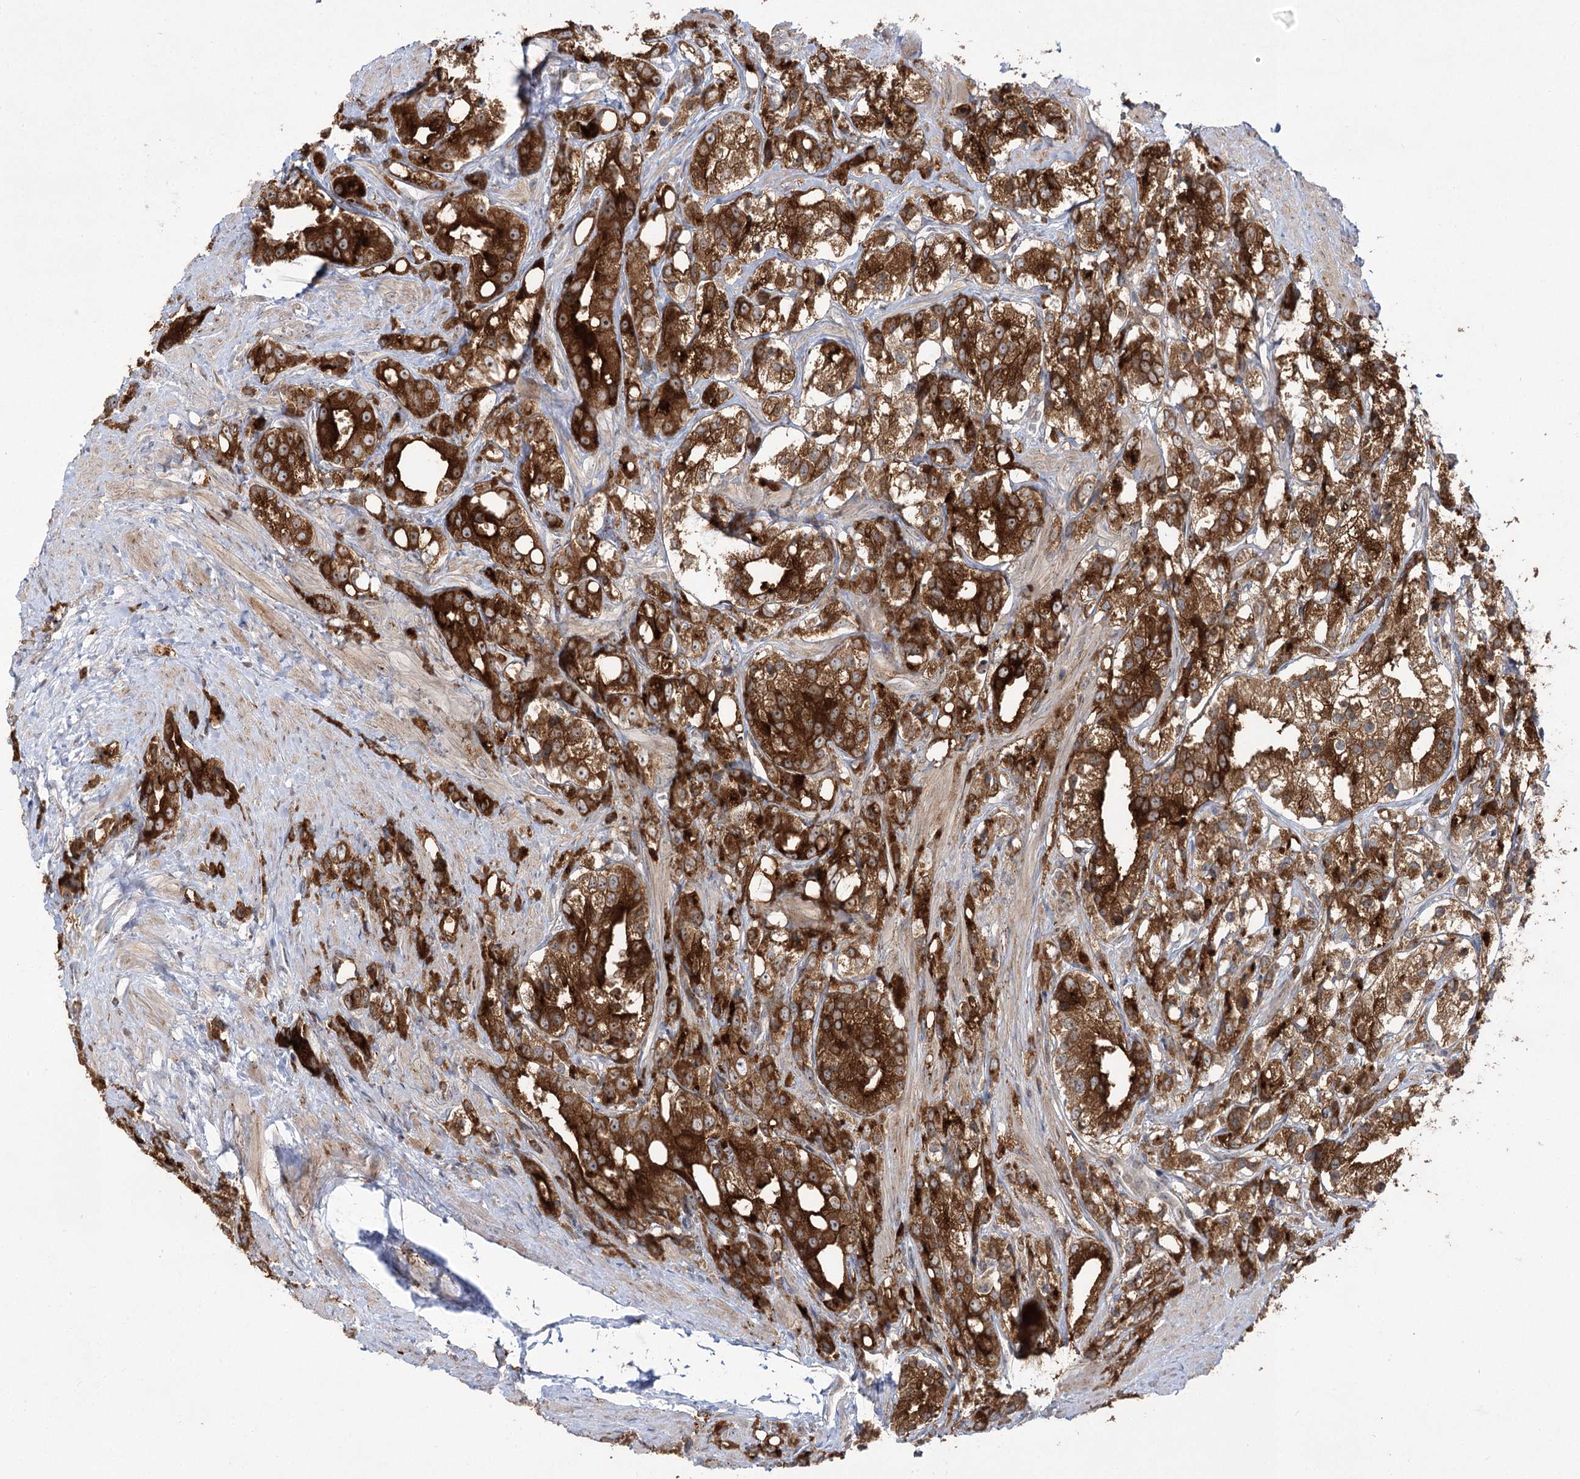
{"staining": {"intensity": "strong", "quantity": ">75%", "location": "cytoplasmic/membranous"}, "tissue": "prostate cancer", "cell_type": "Tumor cells", "image_type": "cancer", "snomed": [{"axis": "morphology", "description": "Adenocarcinoma, NOS"}, {"axis": "topography", "description": "Prostate"}], "caption": "Immunohistochemical staining of prostate adenocarcinoma displays high levels of strong cytoplasmic/membranous expression in about >75% of tumor cells.", "gene": "SYTL1", "patient": {"sex": "male", "age": 79}}